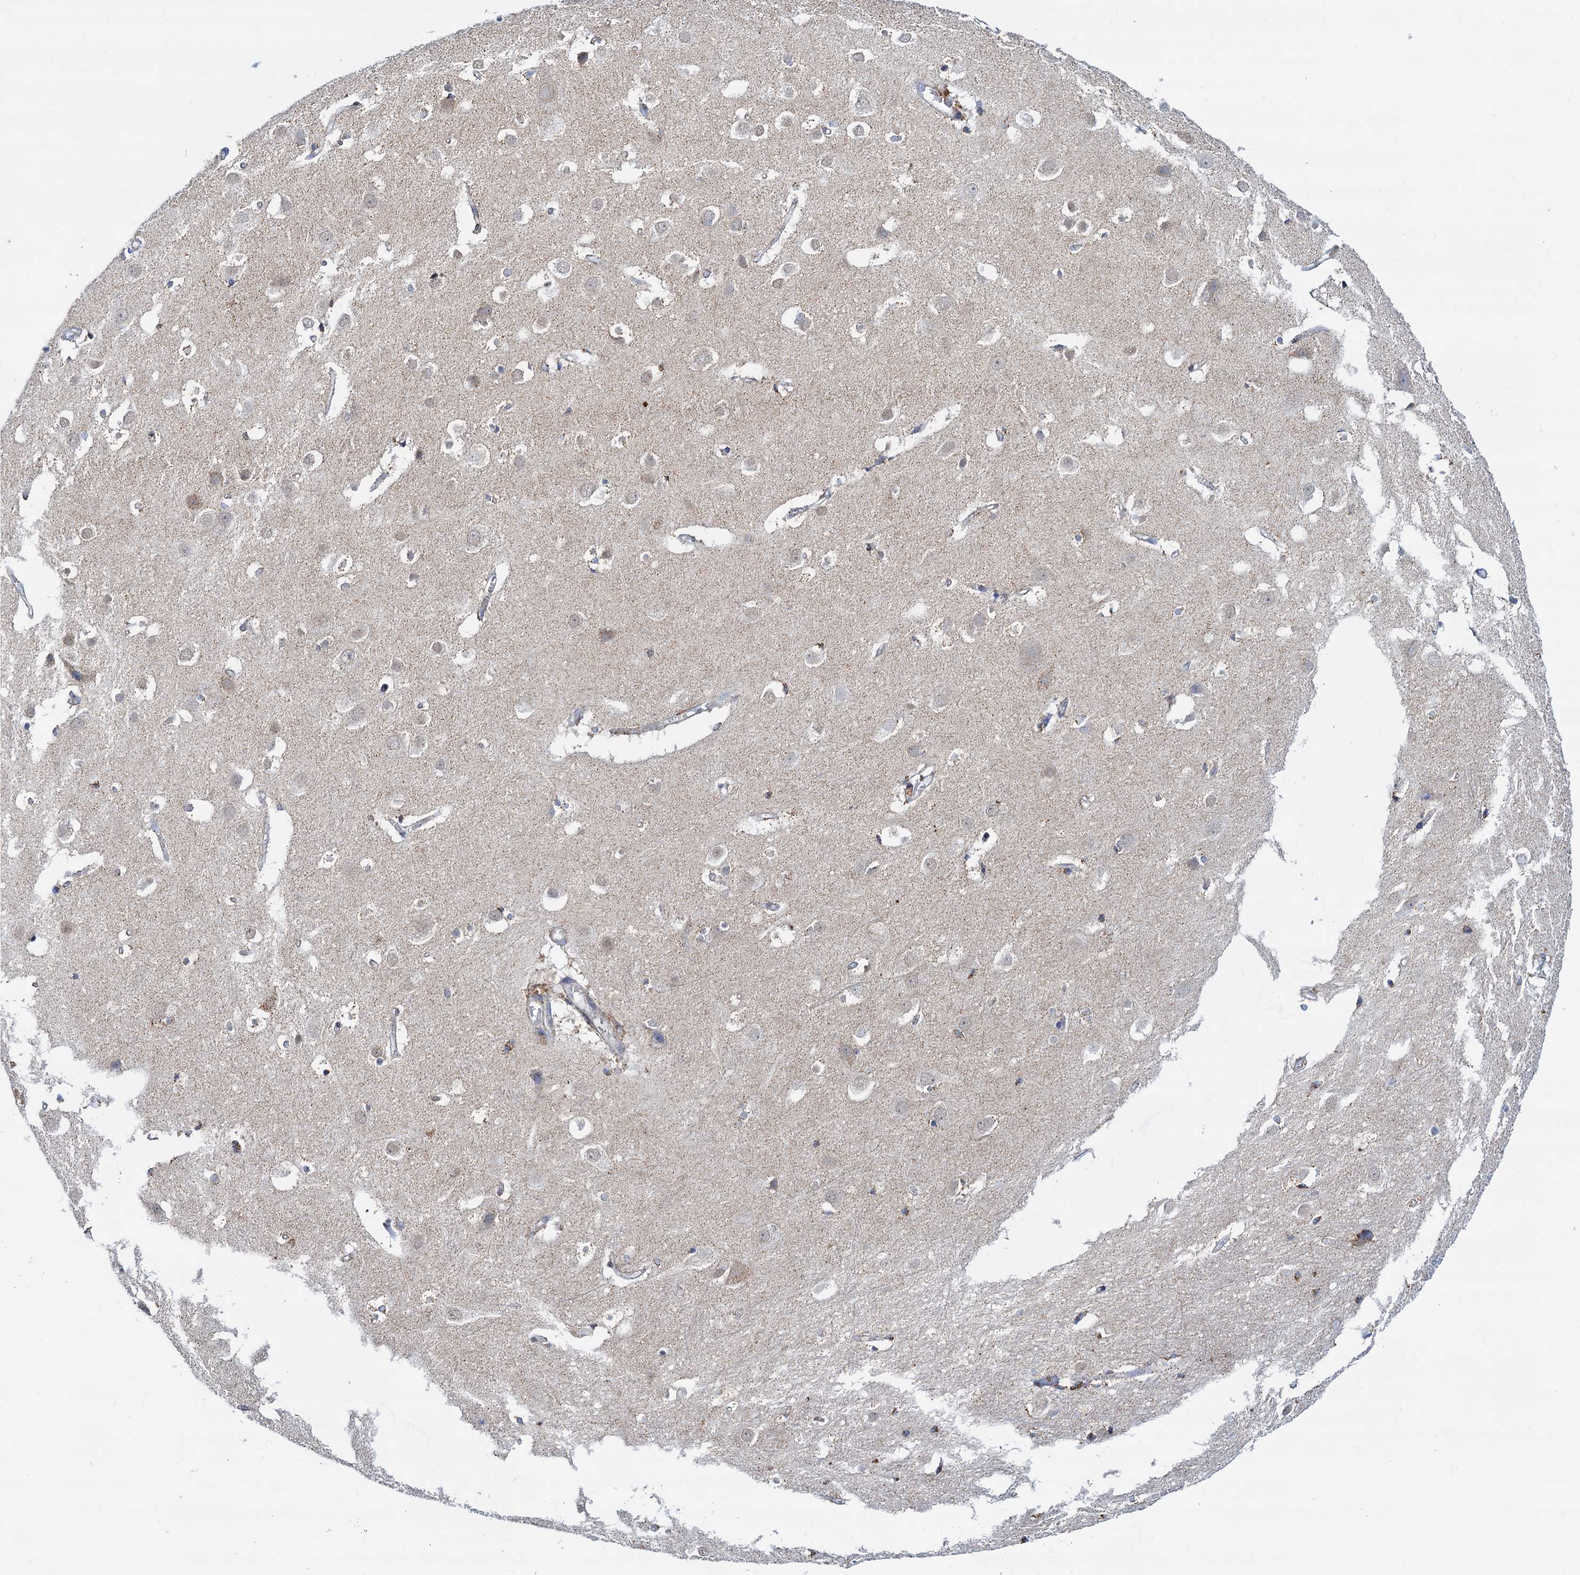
{"staining": {"intensity": "negative", "quantity": "none", "location": "none"}, "tissue": "cerebral cortex", "cell_type": "Endothelial cells", "image_type": "normal", "snomed": [{"axis": "morphology", "description": "Normal tissue, NOS"}, {"axis": "topography", "description": "Cerebral cortex"}], "caption": "High power microscopy photomicrograph of an immunohistochemistry (IHC) photomicrograph of normal cerebral cortex, revealing no significant staining in endothelial cells.", "gene": "C2CD3", "patient": {"sex": "male", "age": 54}}